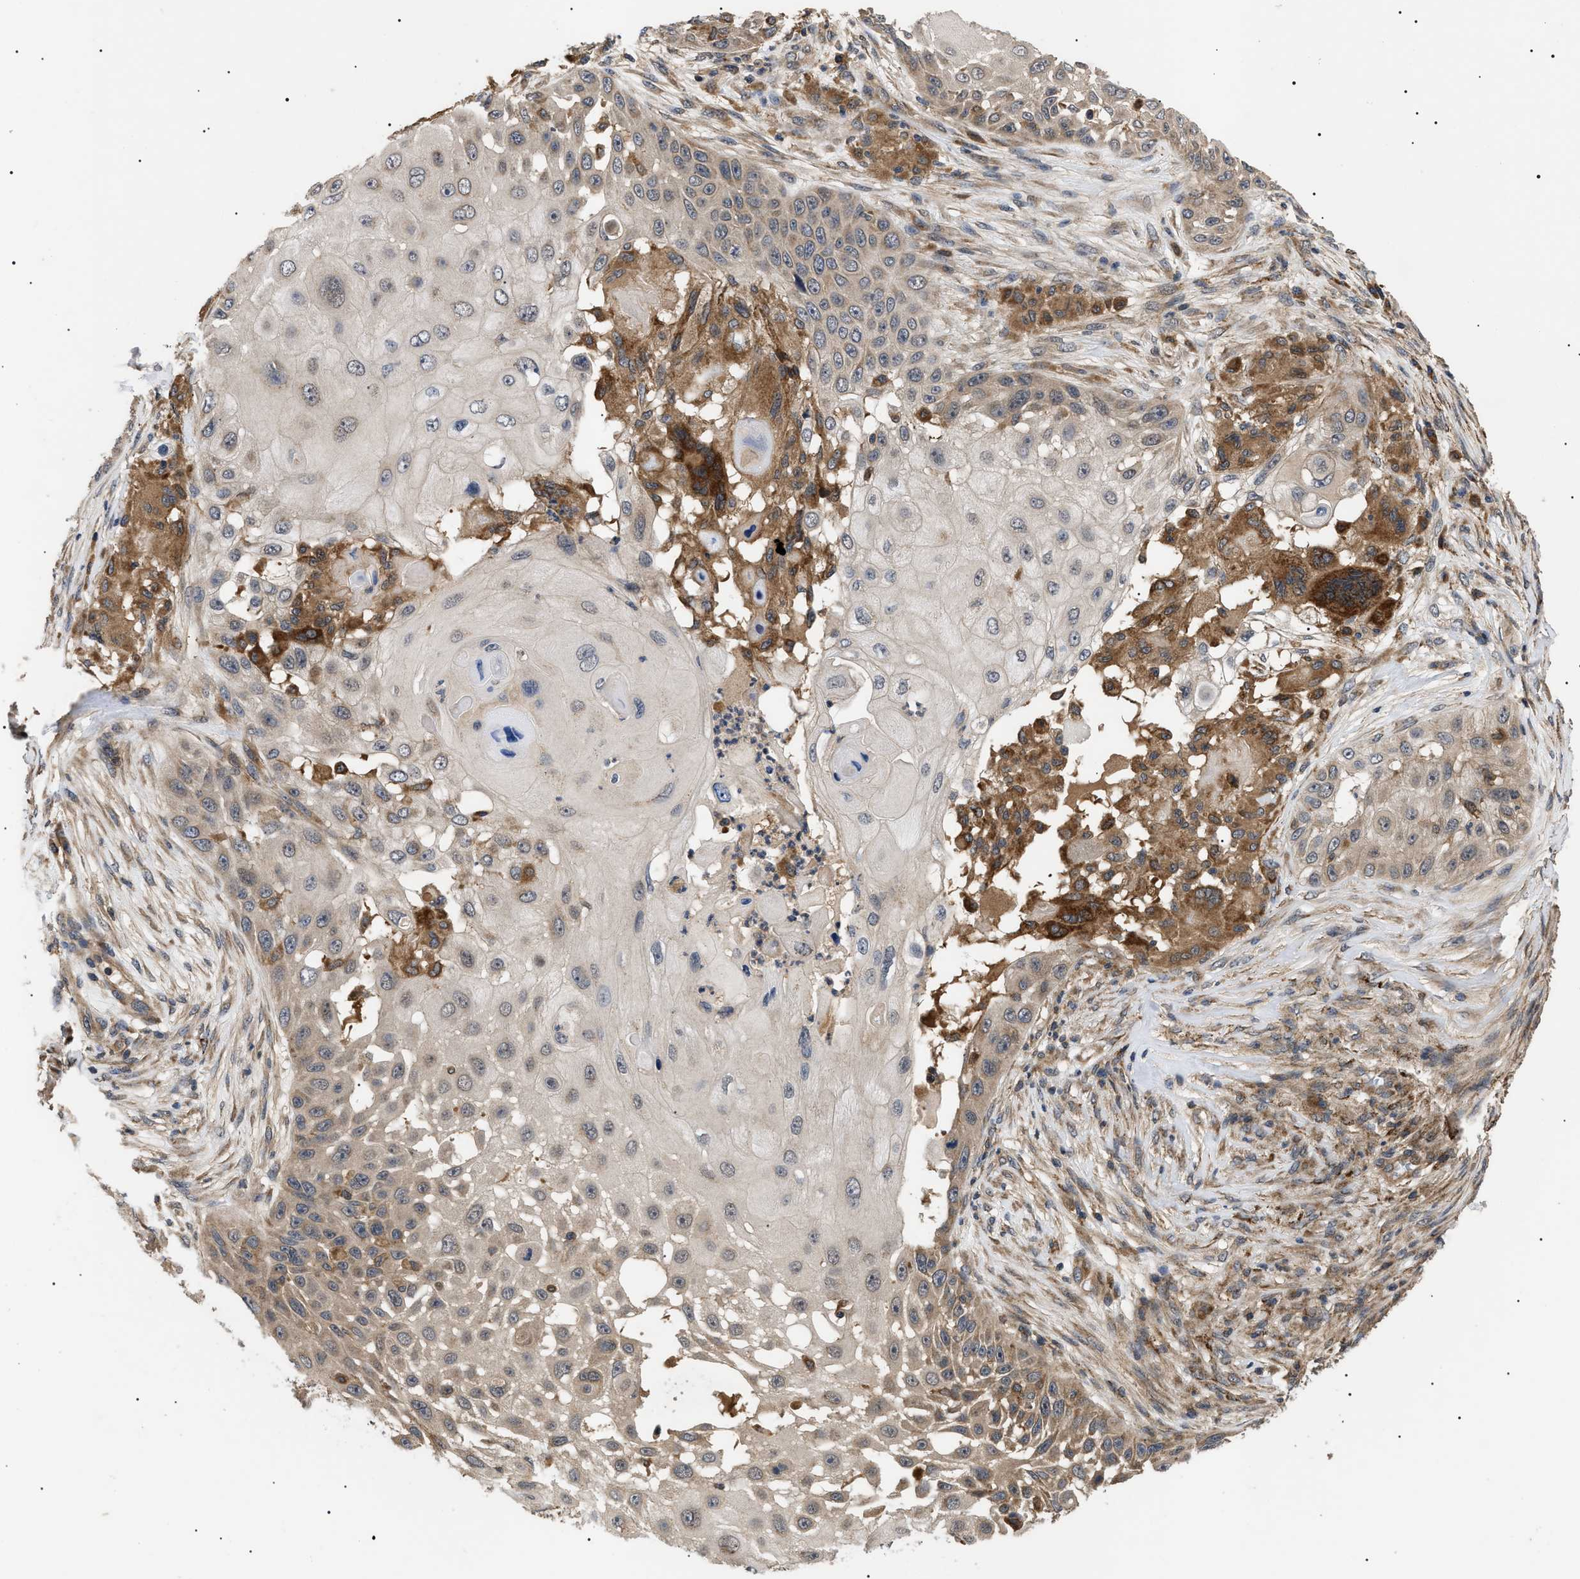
{"staining": {"intensity": "weak", "quantity": "<25%", "location": "cytoplasmic/membranous,nuclear"}, "tissue": "skin cancer", "cell_type": "Tumor cells", "image_type": "cancer", "snomed": [{"axis": "morphology", "description": "Squamous cell carcinoma, NOS"}, {"axis": "topography", "description": "Skin"}], "caption": "High power microscopy photomicrograph of an immunohistochemistry image of skin cancer, revealing no significant positivity in tumor cells.", "gene": "ASTL", "patient": {"sex": "female", "age": 44}}